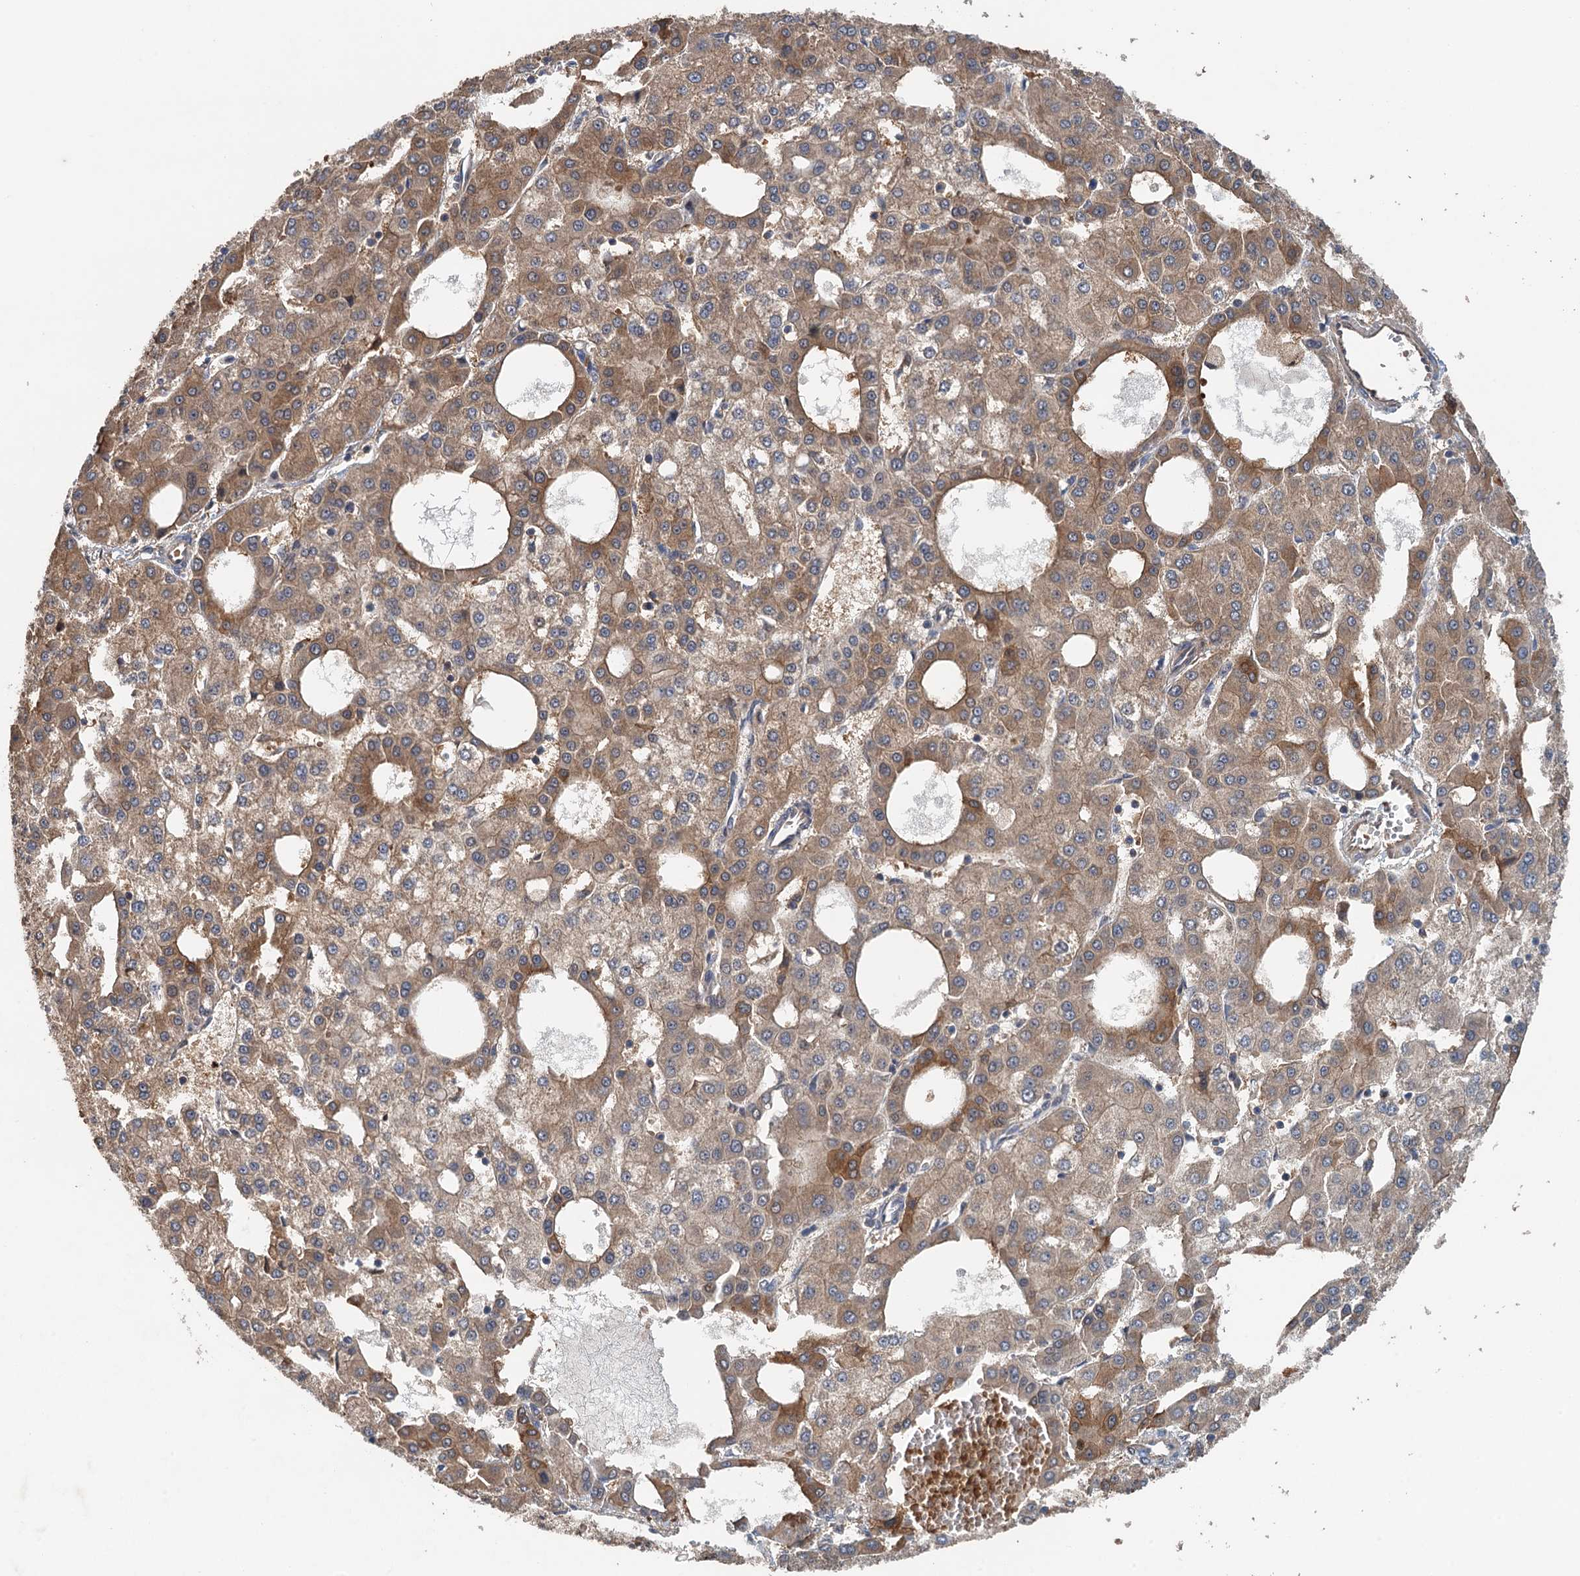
{"staining": {"intensity": "moderate", "quantity": ">75%", "location": "cytoplasmic/membranous"}, "tissue": "liver cancer", "cell_type": "Tumor cells", "image_type": "cancer", "snomed": [{"axis": "morphology", "description": "Carcinoma, Hepatocellular, NOS"}, {"axis": "topography", "description": "Liver"}], "caption": "The immunohistochemical stain labels moderate cytoplasmic/membranous staining in tumor cells of liver hepatocellular carcinoma tissue.", "gene": "RSAD2", "patient": {"sex": "male", "age": 47}}